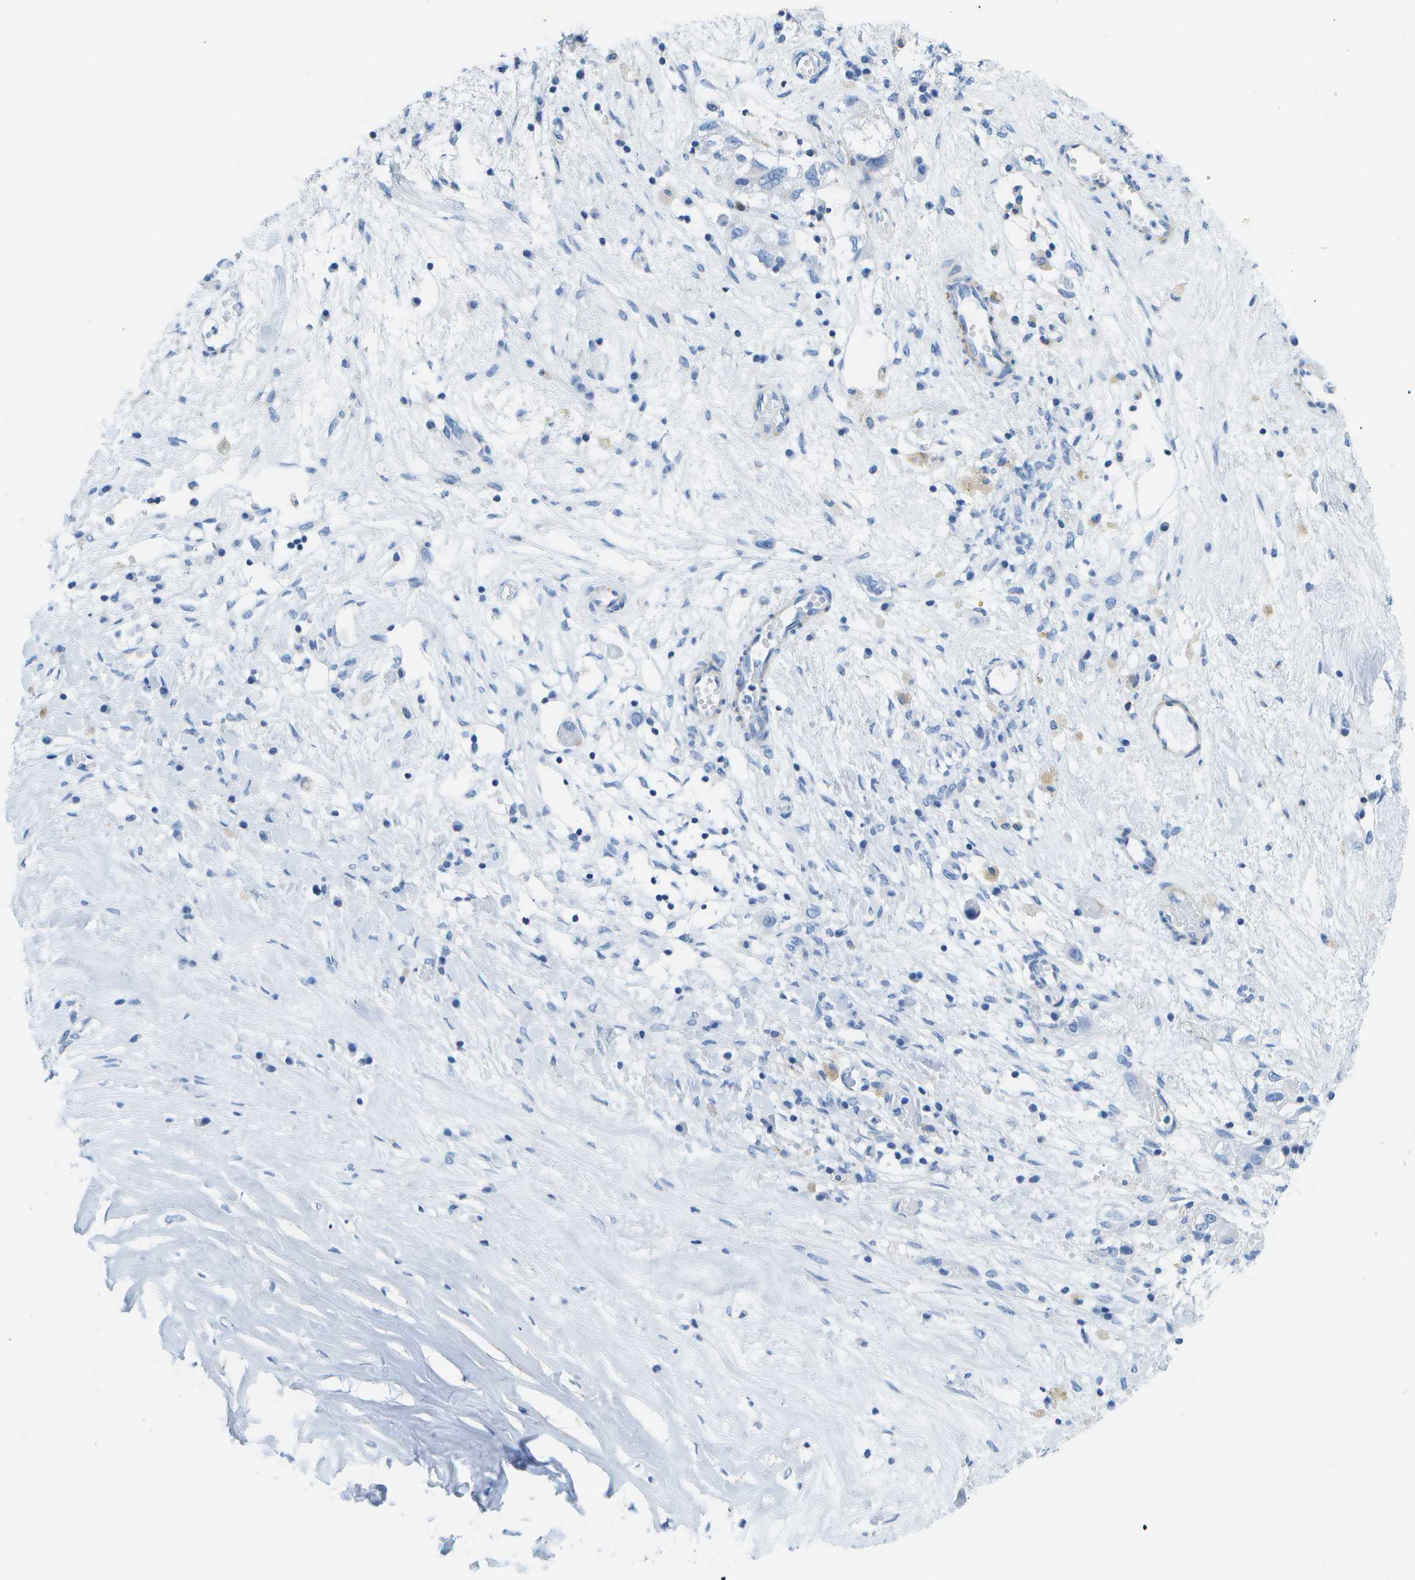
{"staining": {"intensity": "negative", "quantity": "none", "location": "none"}, "tissue": "ovarian cancer", "cell_type": "Tumor cells", "image_type": "cancer", "snomed": [{"axis": "morphology", "description": "Carcinoma, NOS"}, {"axis": "morphology", "description": "Cystadenocarcinoma, serous, NOS"}, {"axis": "topography", "description": "Ovary"}], "caption": "A high-resolution histopathology image shows immunohistochemistry staining of ovarian cancer (carcinoma), which reveals no significant positivity in tumor cells. (DAB (3,3'-diaminobenzidine) immunohistochemistry, high magnification).", "gene": "ADGRG6", "patient": {"sex": "female", "age": 69}}